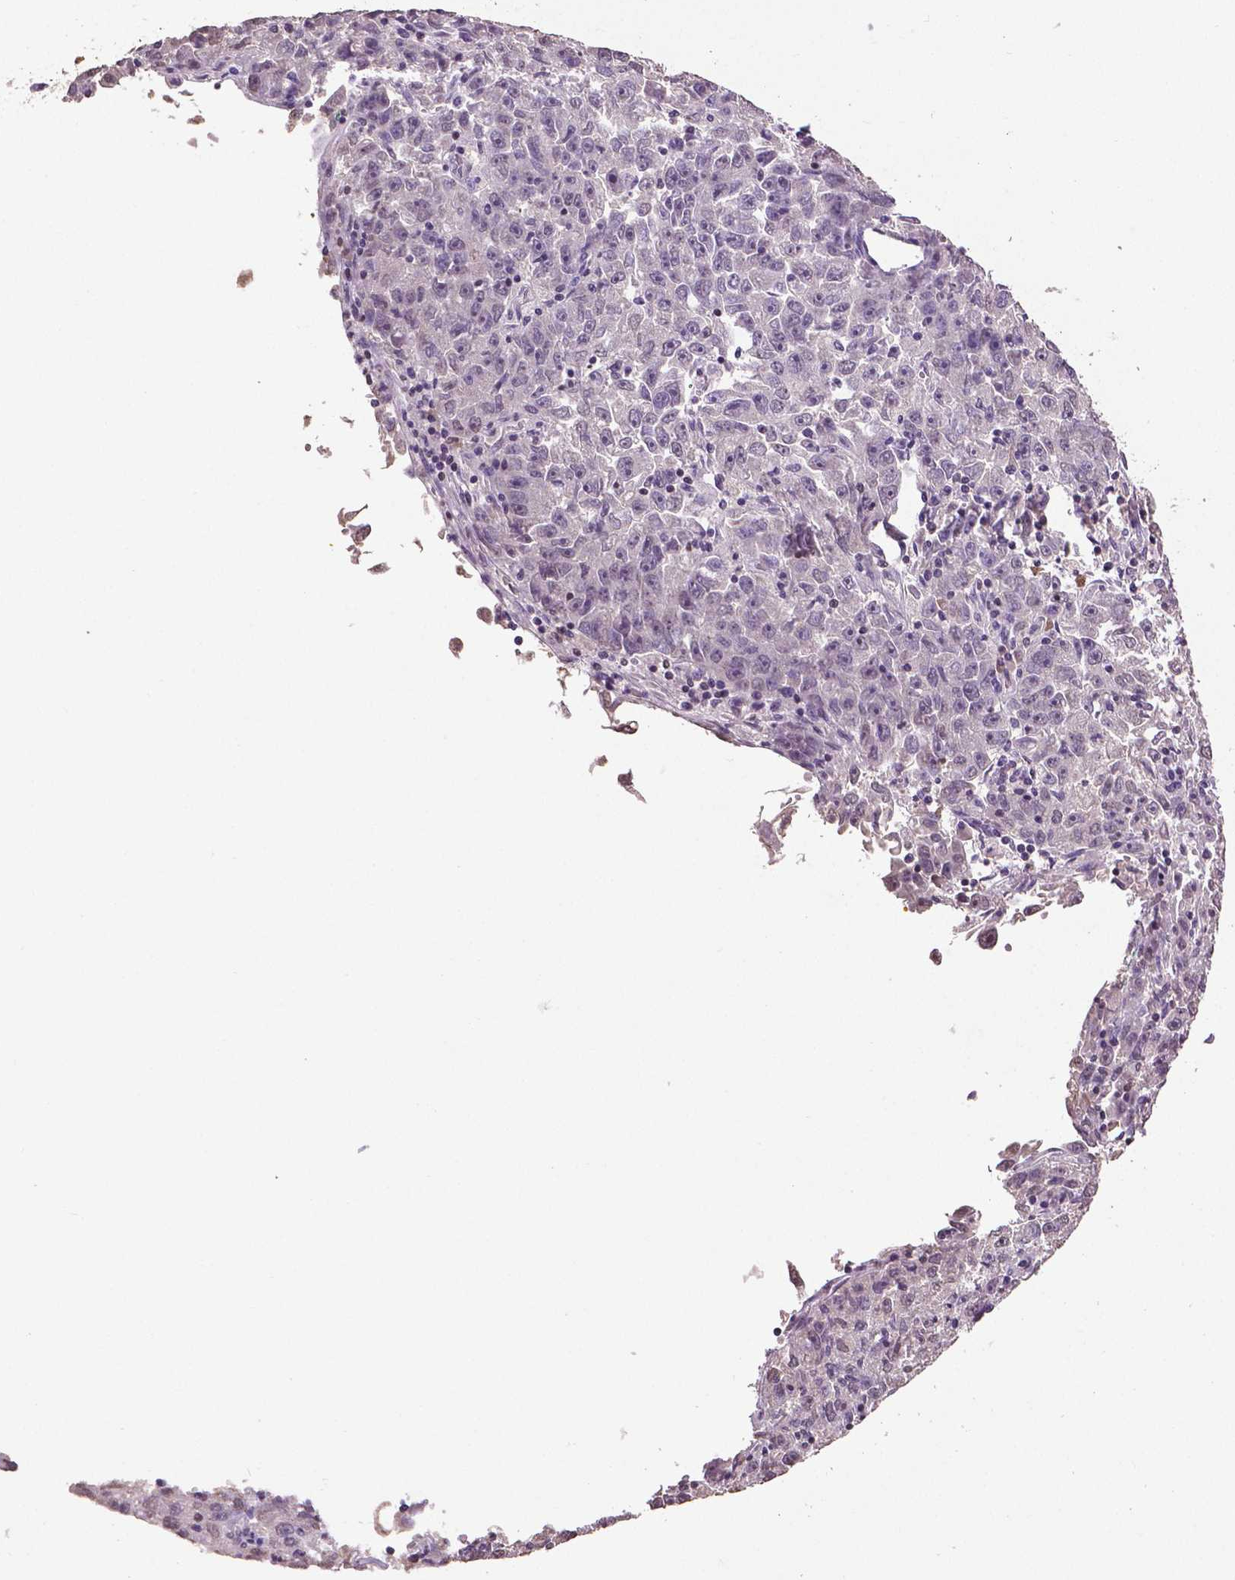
{"staining": {"intensity": "negative", "quantity": "none", "location": "none"}, "tissue": "lung cancer", "cell_type": "Tumor cells", "image_type": "cancer", "snomed": [{"axis": "morphology", "description": "Normal morphology"}, {"axis": "morphology", "description": "Adenocarcinoma, NOS"}, {"axis": "topography", "description": "Lymph node"}, {"axis": "topography", "description": "Lung"}], "caption": "The histopathology image exhibits no significant staining in tumor cells of adenocarcinoma (lung).", "gene": "RUNX3", "patient": {"sex": "female", "age": 57}}